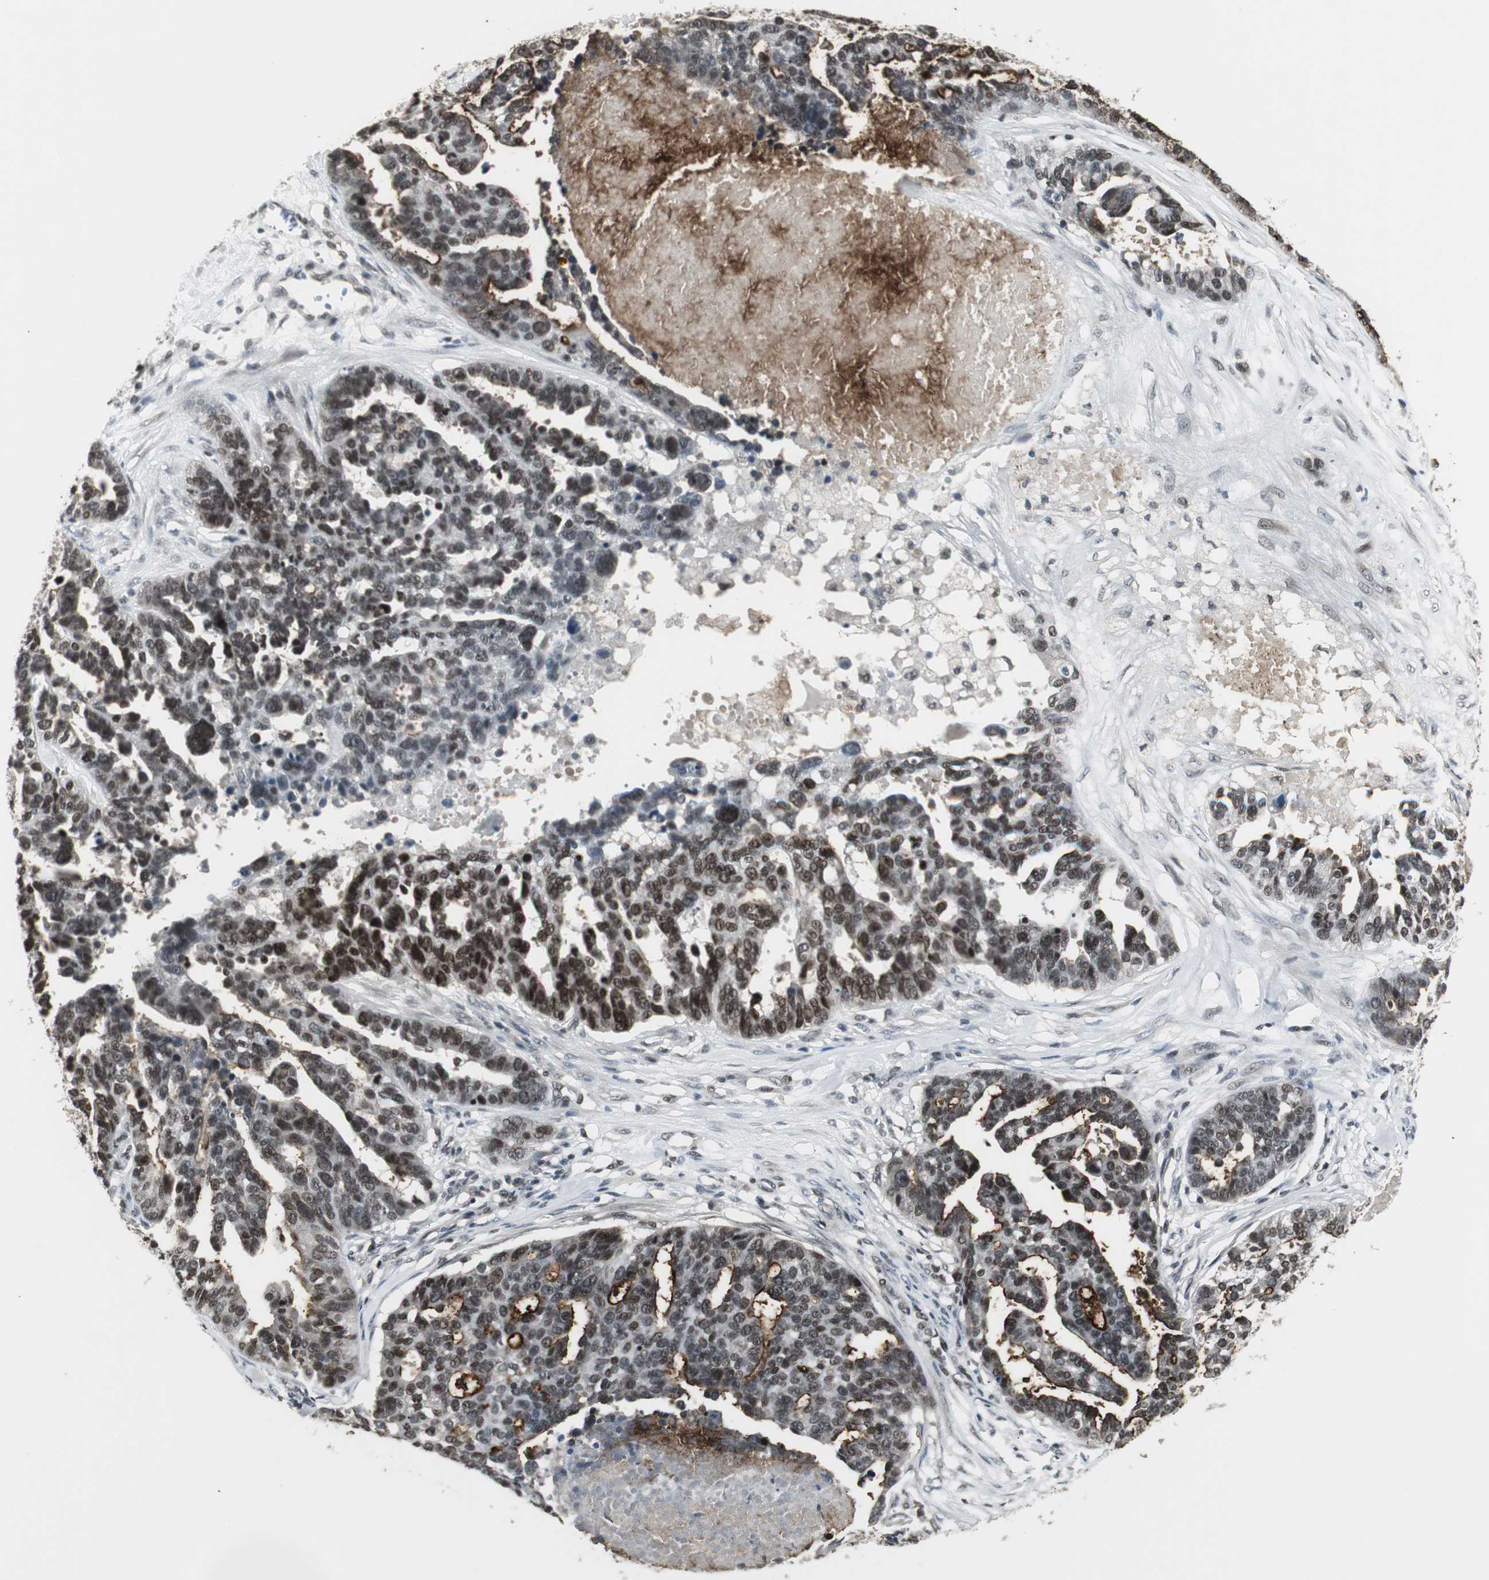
{"staining": {"intensity": "moderate", "quantity": ">75%", "location": "nuclear"}, "tissue": "ovarian cancer", "cell_type": "Tumor cells", "image_type": "cancer", "snomed": [{"axis": "morphology", "description": "Cystadenocarcinoma, serous, NOS"}, {"axis": "topography", "description": "Ovary"}], "caption": "Protein staining demonstrates moderate nuclear expression in approximately >75% of tumor cells in ovarian serous cystadenocarcinoma.", "gene": "MPG", "patient": {"sex": "female", "age": 59}}